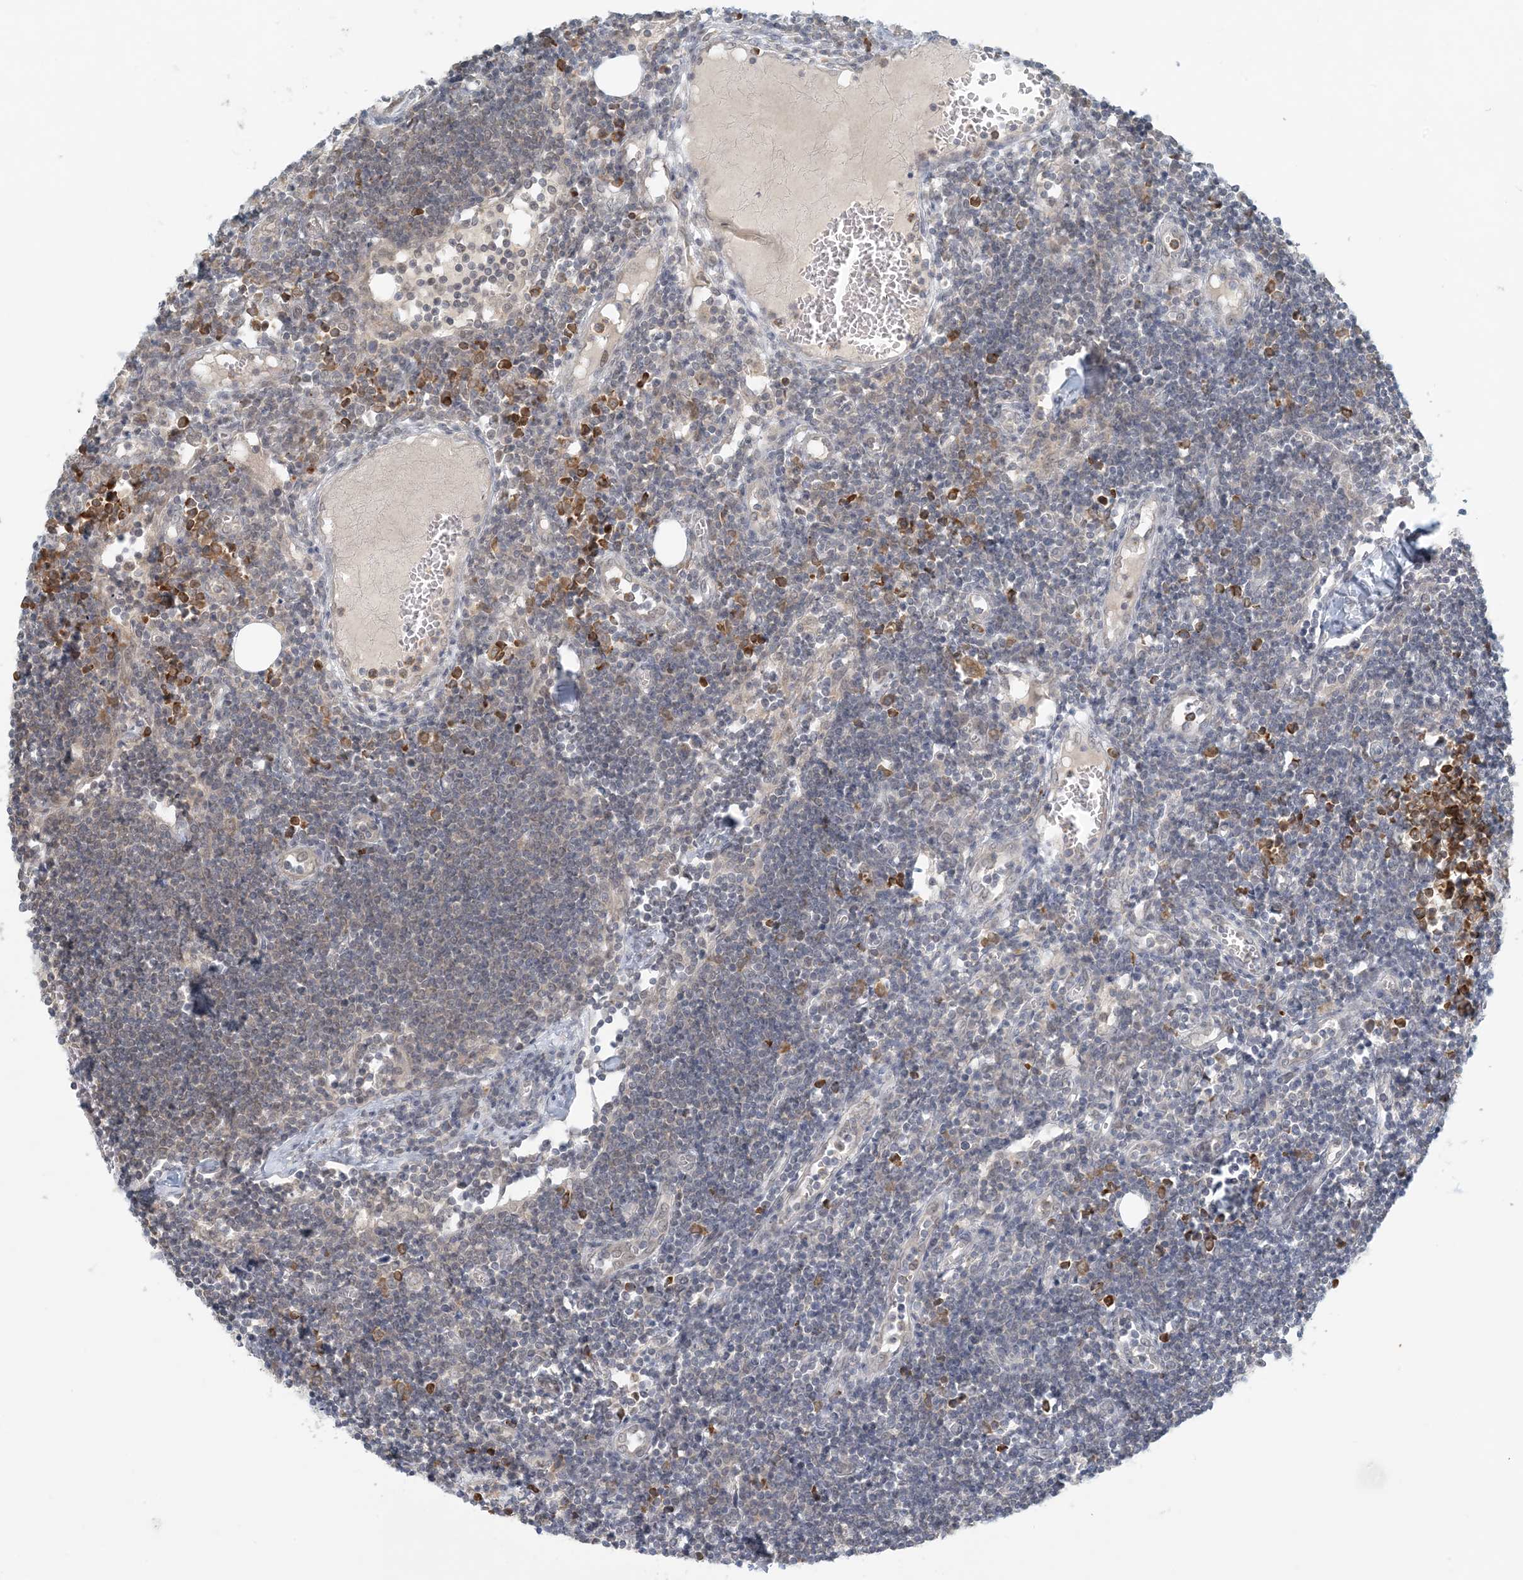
{"staining": {"intensity": "moderate", "quantity": "25%-75%", "location": "cytoplasmic/membranous"}, "tissue": "lymph node", "cell_type": "Germinal center cells", "image_type": "normal", "snomed": [{"axis": "morphology", "description": "Normal tissue, NOS"}, {"axis": "morphology", "description": "Malignant melanoma, Metastatic site"}, {"axis": "topography", "description": "Lymph node"}], "caption": "Immunohistochemistry (IHC) micrograph of benign lymph node: human lymph node stained using immunohistochemistry shows medium levels of moderate protein expression localized specifically in the cytoplasmic/membranous of germinal center cells, appearing as a cytoplasmic/membranous brown color.", "gene": "OBI1", "patient": {"sex": "male", "age": 41}}